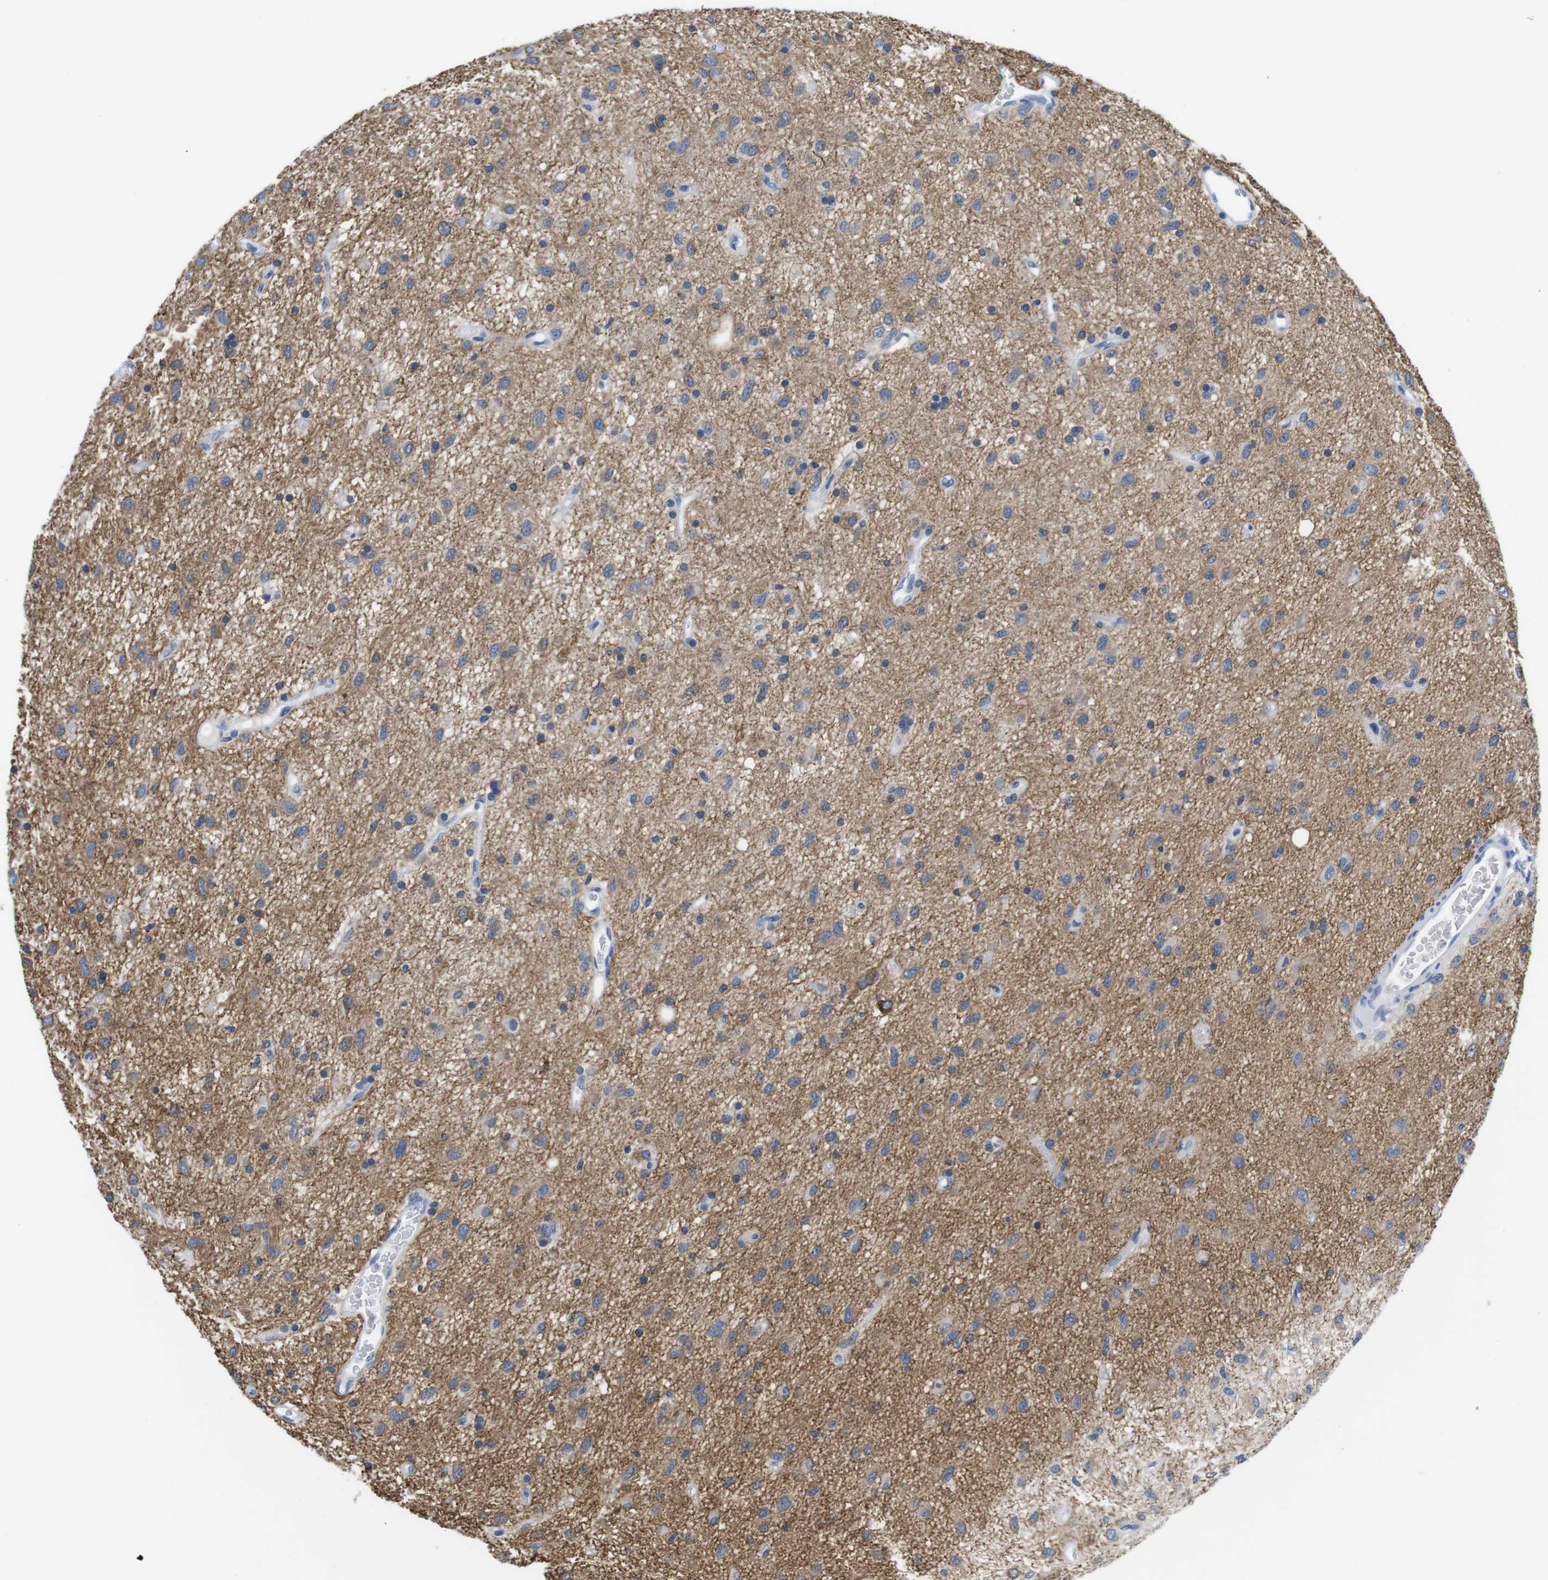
{"staining": {"intensity": "moderate", "quantity": "<25%", "location": "cytoplasmic/membranous"}, "tissue": "glioma", "cell_type": "Tumor cells", "image_type": "cancer", "snomed": [{"axis": "morphology", "description": "Glioma, malignant, Low grade"}, {"axis": "topography", "description": "Brain"}], "caption": "A brown stain shows moderate cytoplasmic/membranous positivity of a protein in human malignant low-grade glioma tumor cells. (Brightfield microscopy of DAB IHC at high magnification).", "gene": "MAP6", "patient": {"sex": "male", "age": 77}}